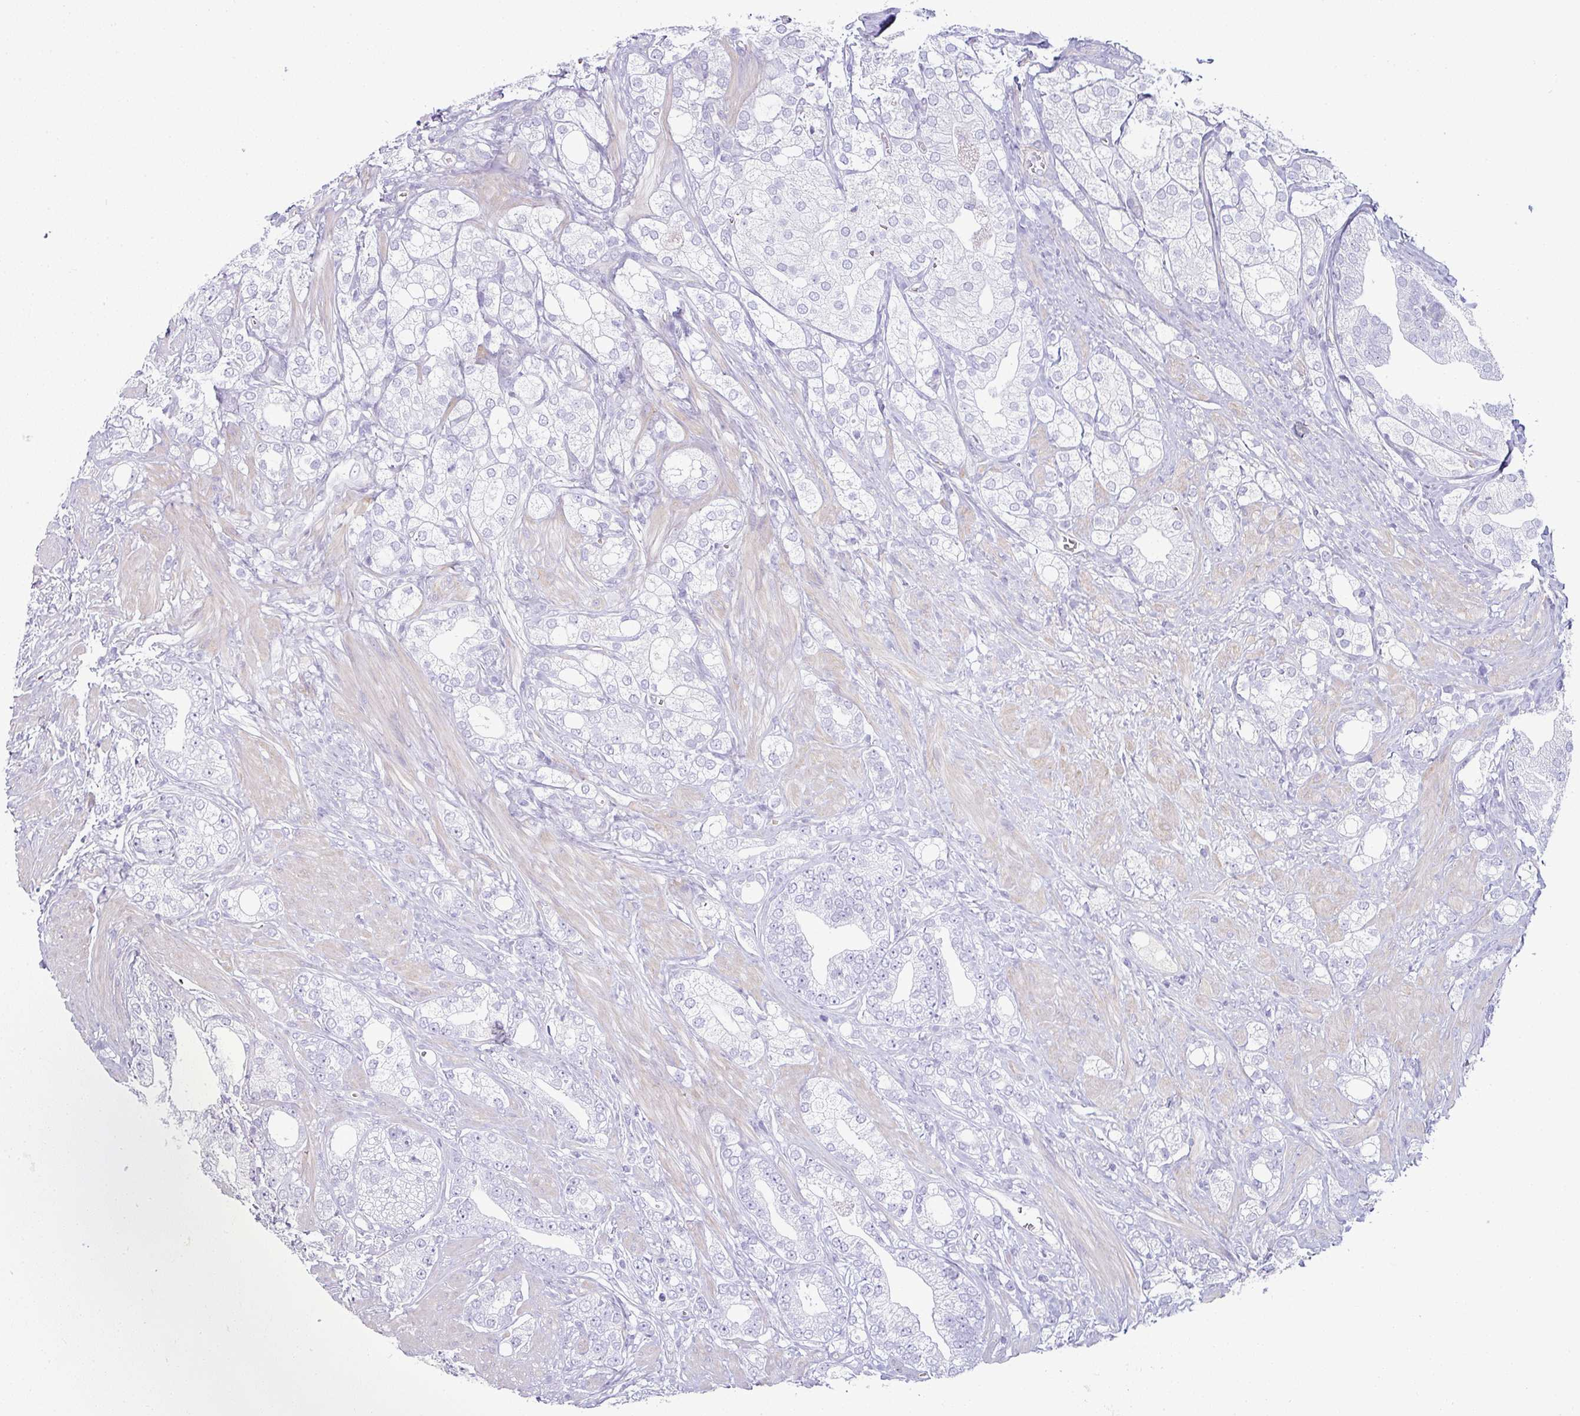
{"staining": {"intensity": "negative", "quantity": "none", "location": "none"}, "tissue": "prostate cancer", "cell_type": "Tumor cells", "image_type": "cancer", "snomed": [{"axis": "morphology", "description": "Adenocarcinoma, High grade"}, {"axis": "topography", "description": "Prostate"}], "caption": "A high-resolution micrograph shows IHC staining of prostate high-grade adenocarcinoma, which shows no significant expression in tumor cells. The staining was performed using DAB to visualize the protein expression in brown, while the nuclei were stained in blue with hematoxylin (Magnification: 20x).", "gene": "VCX2", "patient": {"sex": "male", "age": 50}}